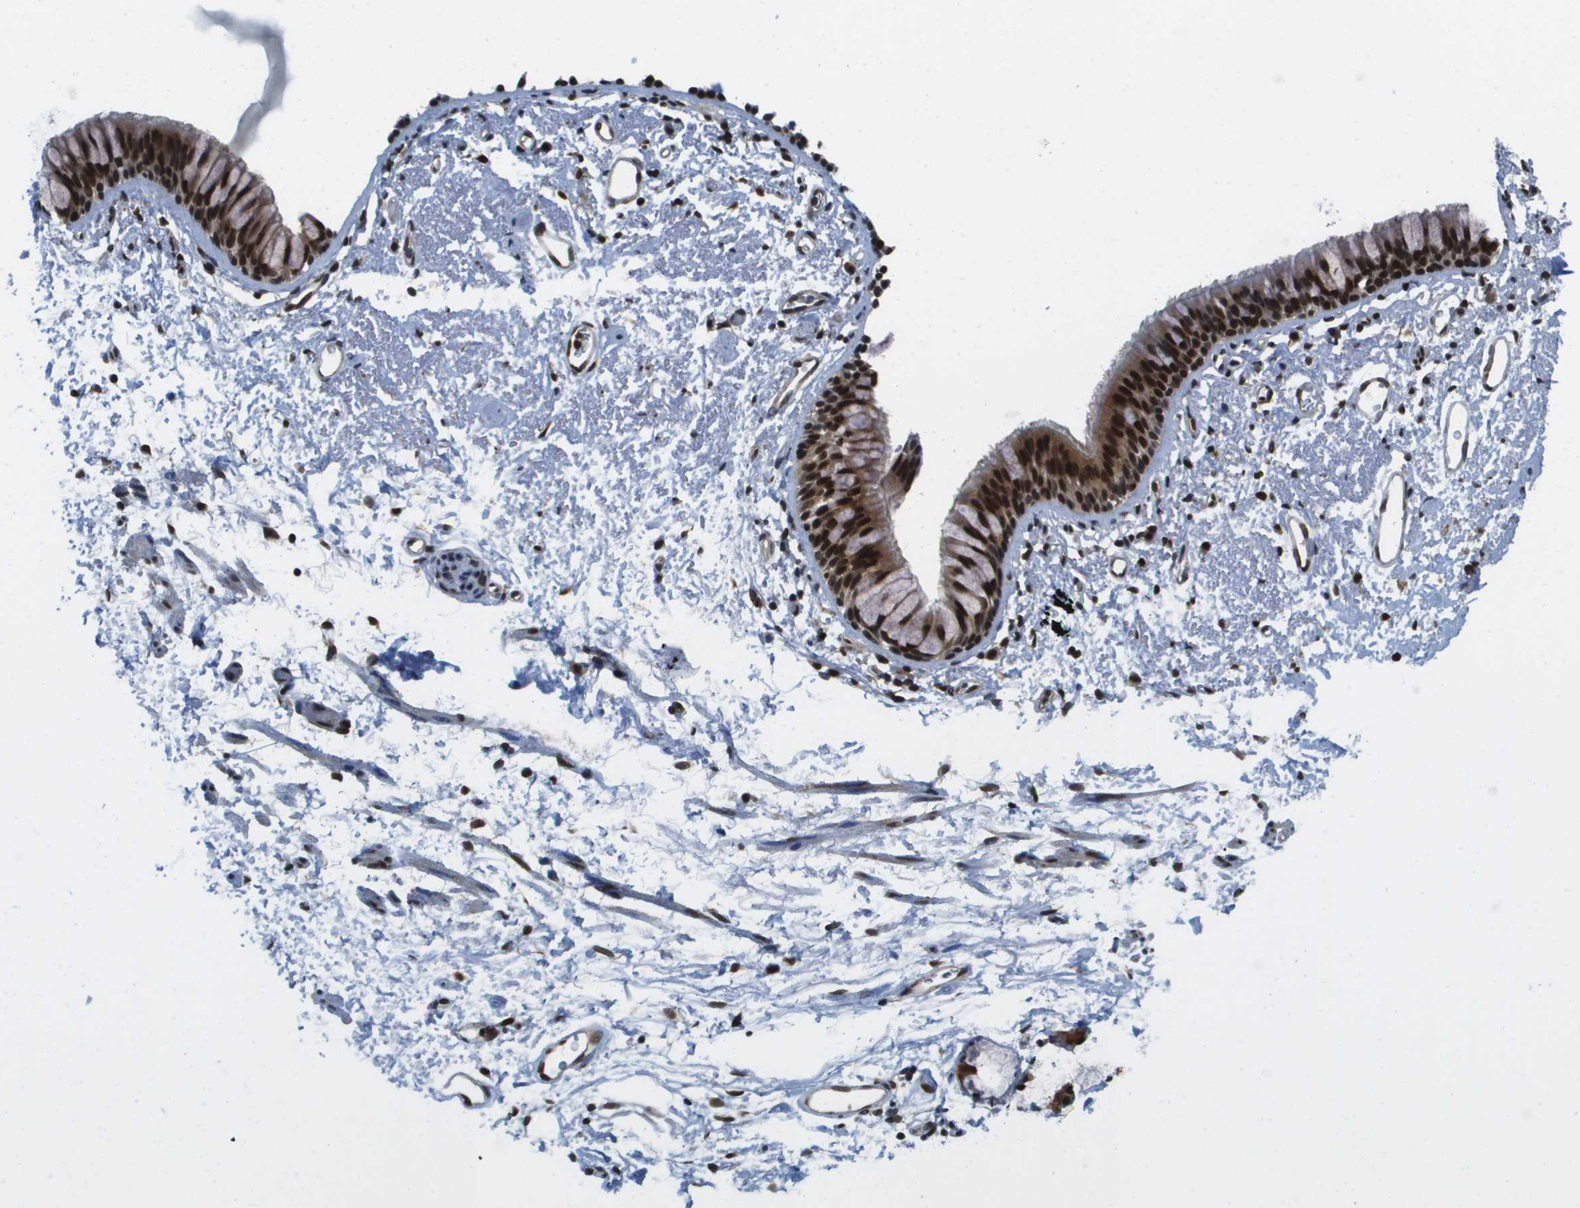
{"staining": {"intensity": "moderate", "quantity": ">75%", "location": "nuclear"}, "tissue": "adipose tissue", "cell_type": "Adipocytes", "image_type": "normal", "snomed": [{"axis": "morphology", "description": "Normal tissue, NOS"}, {"axis": "topography", "description": "Bronchus"}], "caption": "This micrograph demonstrates immunohistochemistry staining of unremarkable adipose tissue, with medium moderate nuclear staining in approximately >75% of adipocytes.", "gene": "RECQL4", "patient": {"sex": "female", "age": 73}}